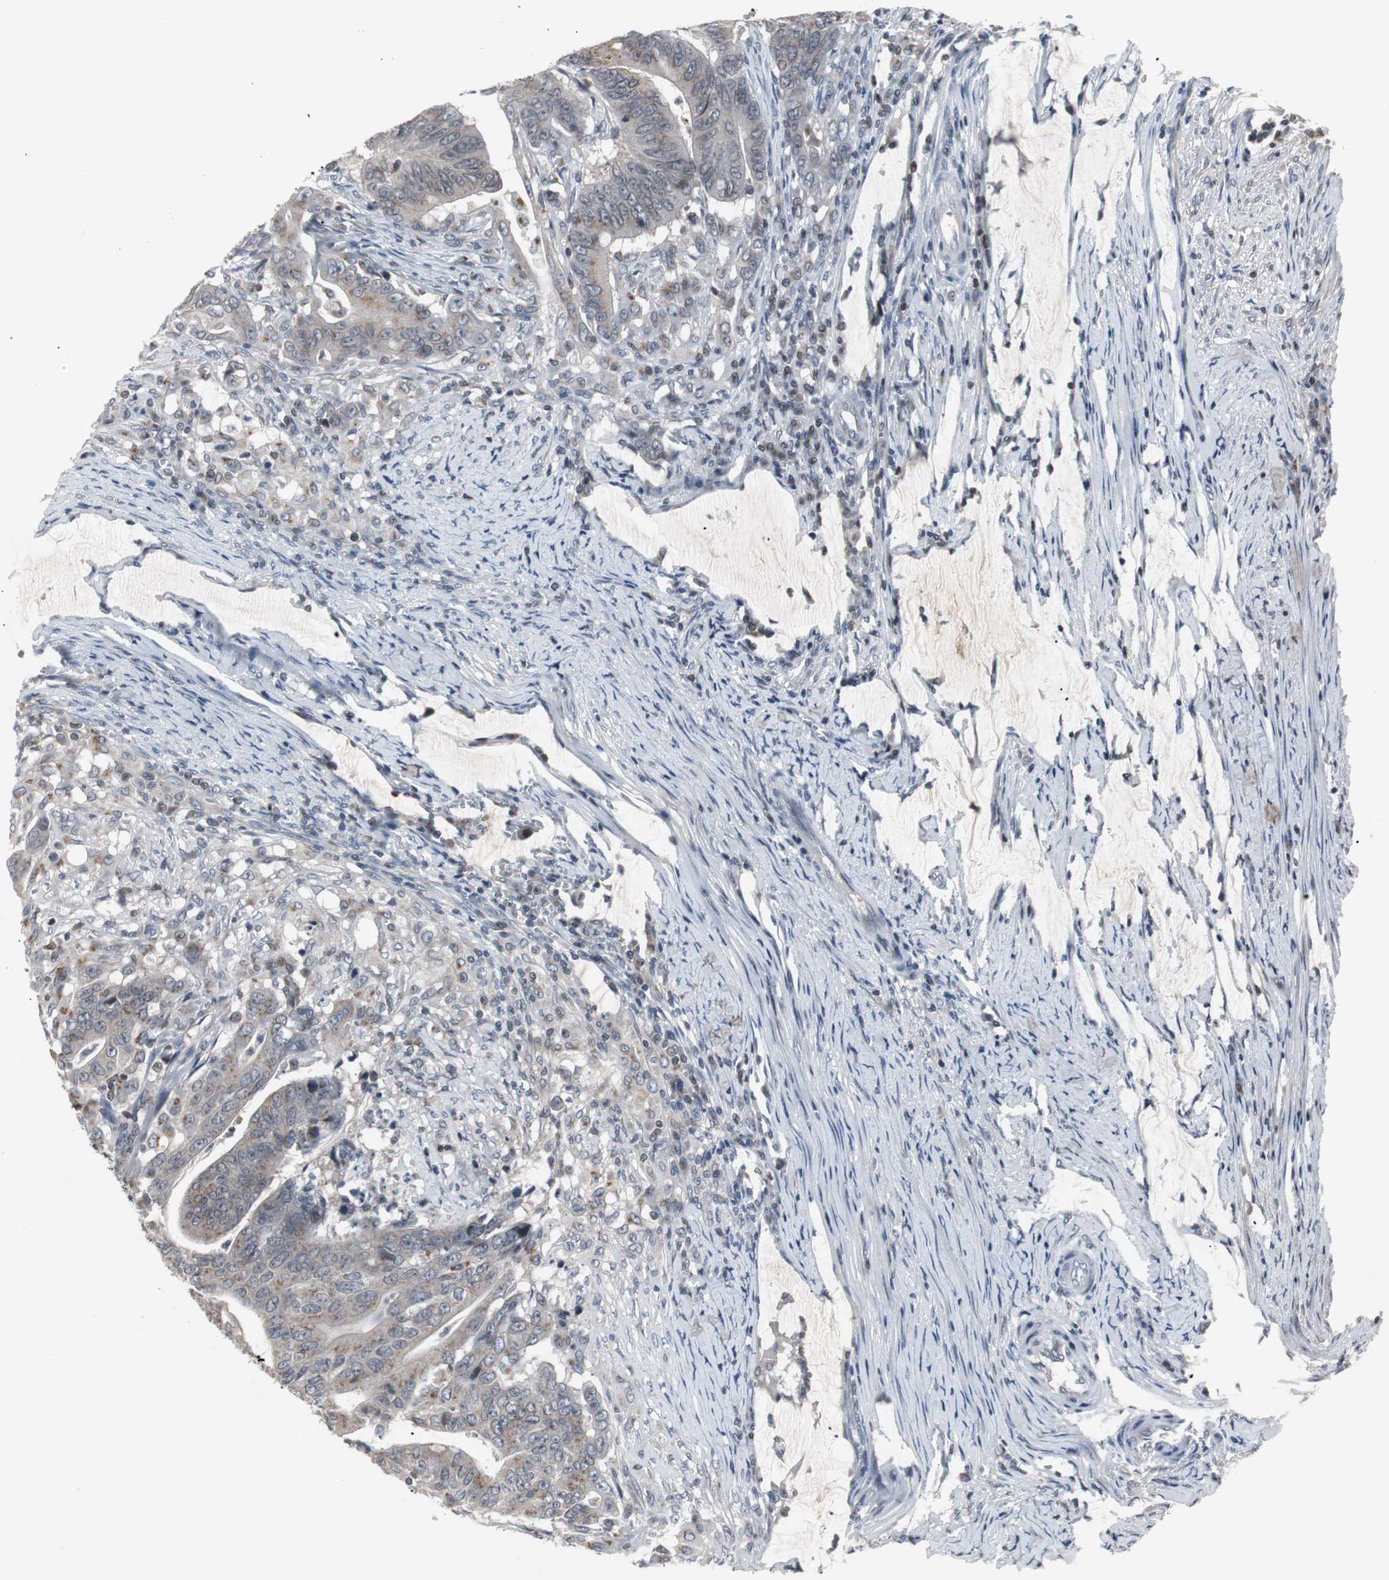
{"staining": {"intensity": "moderate", "quantity": "<25%", "location": "cytoplasmic/membranous"}, "tissue": "colorectal cancer", "cell_type": "Tumor cells", "image_type": "cancer", "snomed": [{"axis": "morphology", "description": "Adenocarcinoma, NOS"}, {"axis": "topography", "description": "Colon"}], "caption": "This is a micrograph of immunohistochemistry staining of colorectal cancer (adenocarcinoma), which shows moderate staining in the cytoplasmic/membranous of tumor cells.", "gene": "ZNF396", "patient": {"sex": "male", "age": 45}}